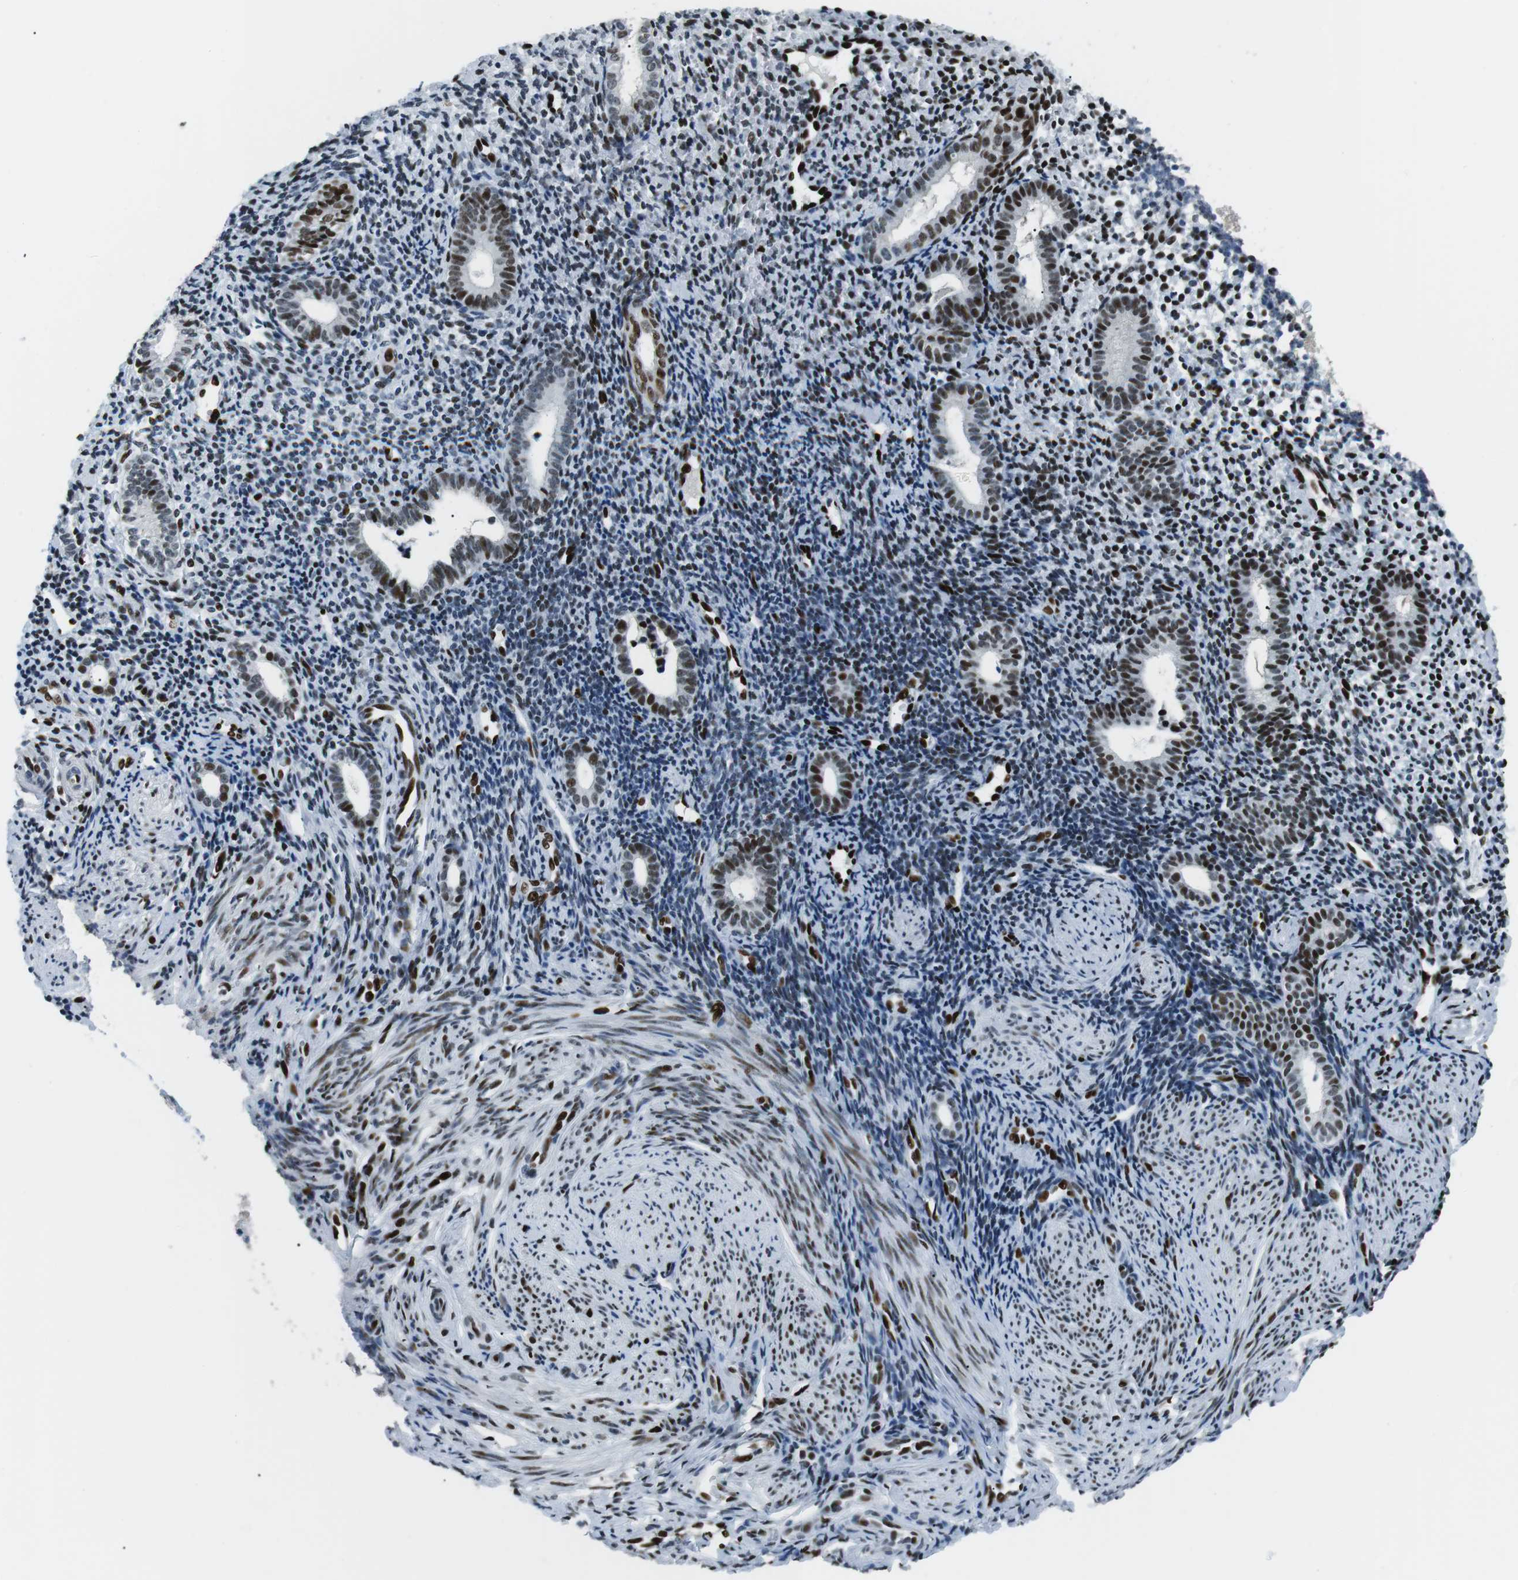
{"staining": {"intensity": "moderate", "quantity": "<25%", "location": "nuclear"}, "tissue": "endometrium", "cell_type": "Cells in endometrial stroma", "image_type": "normal", "snomed": [{"axis": "morphology", "description": "Normal tissue, NOS"}, {"axis": "topography", "description": "Endometrium"}], "caption": "Brown immunohistochemical staining in unremarkable human endometrium shows moderate nuclear positivity in approximately <25% of cells in endometrial stroma.", "gene": "PML", "patient": {"sex": "female", "age": 50}}